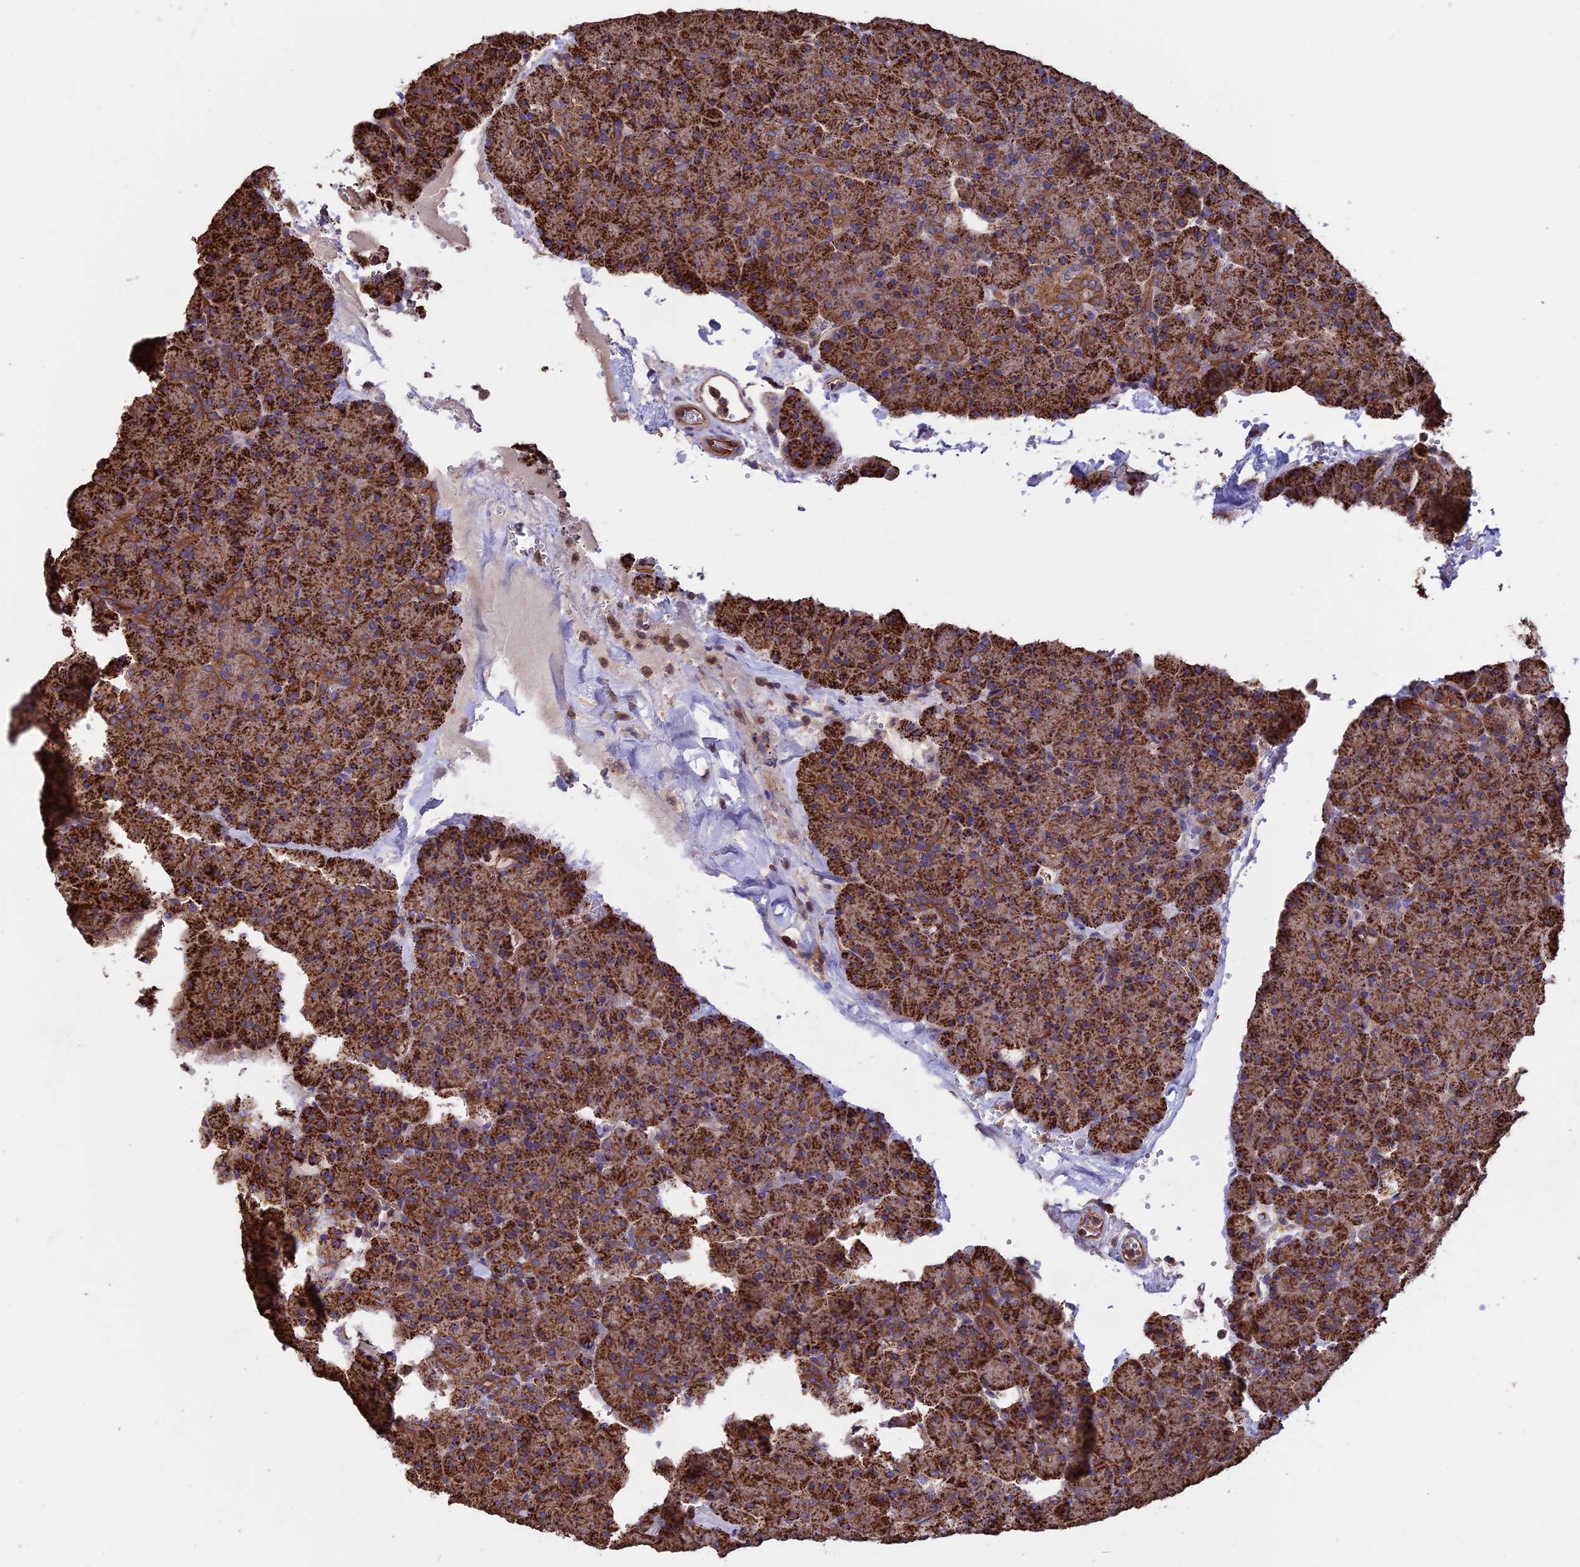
{"staining": {"intensity": "strong", "quantity": ">75%", "location": "cytoplasmic/membranous"}, "tissue": "pancreas", "cell_type": "Exocrine glandular cells", "image_type": "normal", "snomed": [{"axis": "morphology", "description": "Normal tissue, NOS"}, {"axis": "topography", "description": "Pancreas"}], "caption": "Protein staining of unremarkable pancreas reveals strong cytoplasmic/membranous staining in approximately >75% of exocrine glandular cells.", "gene": "GAS8", "patient": {"sex": "male", "age": 36}}